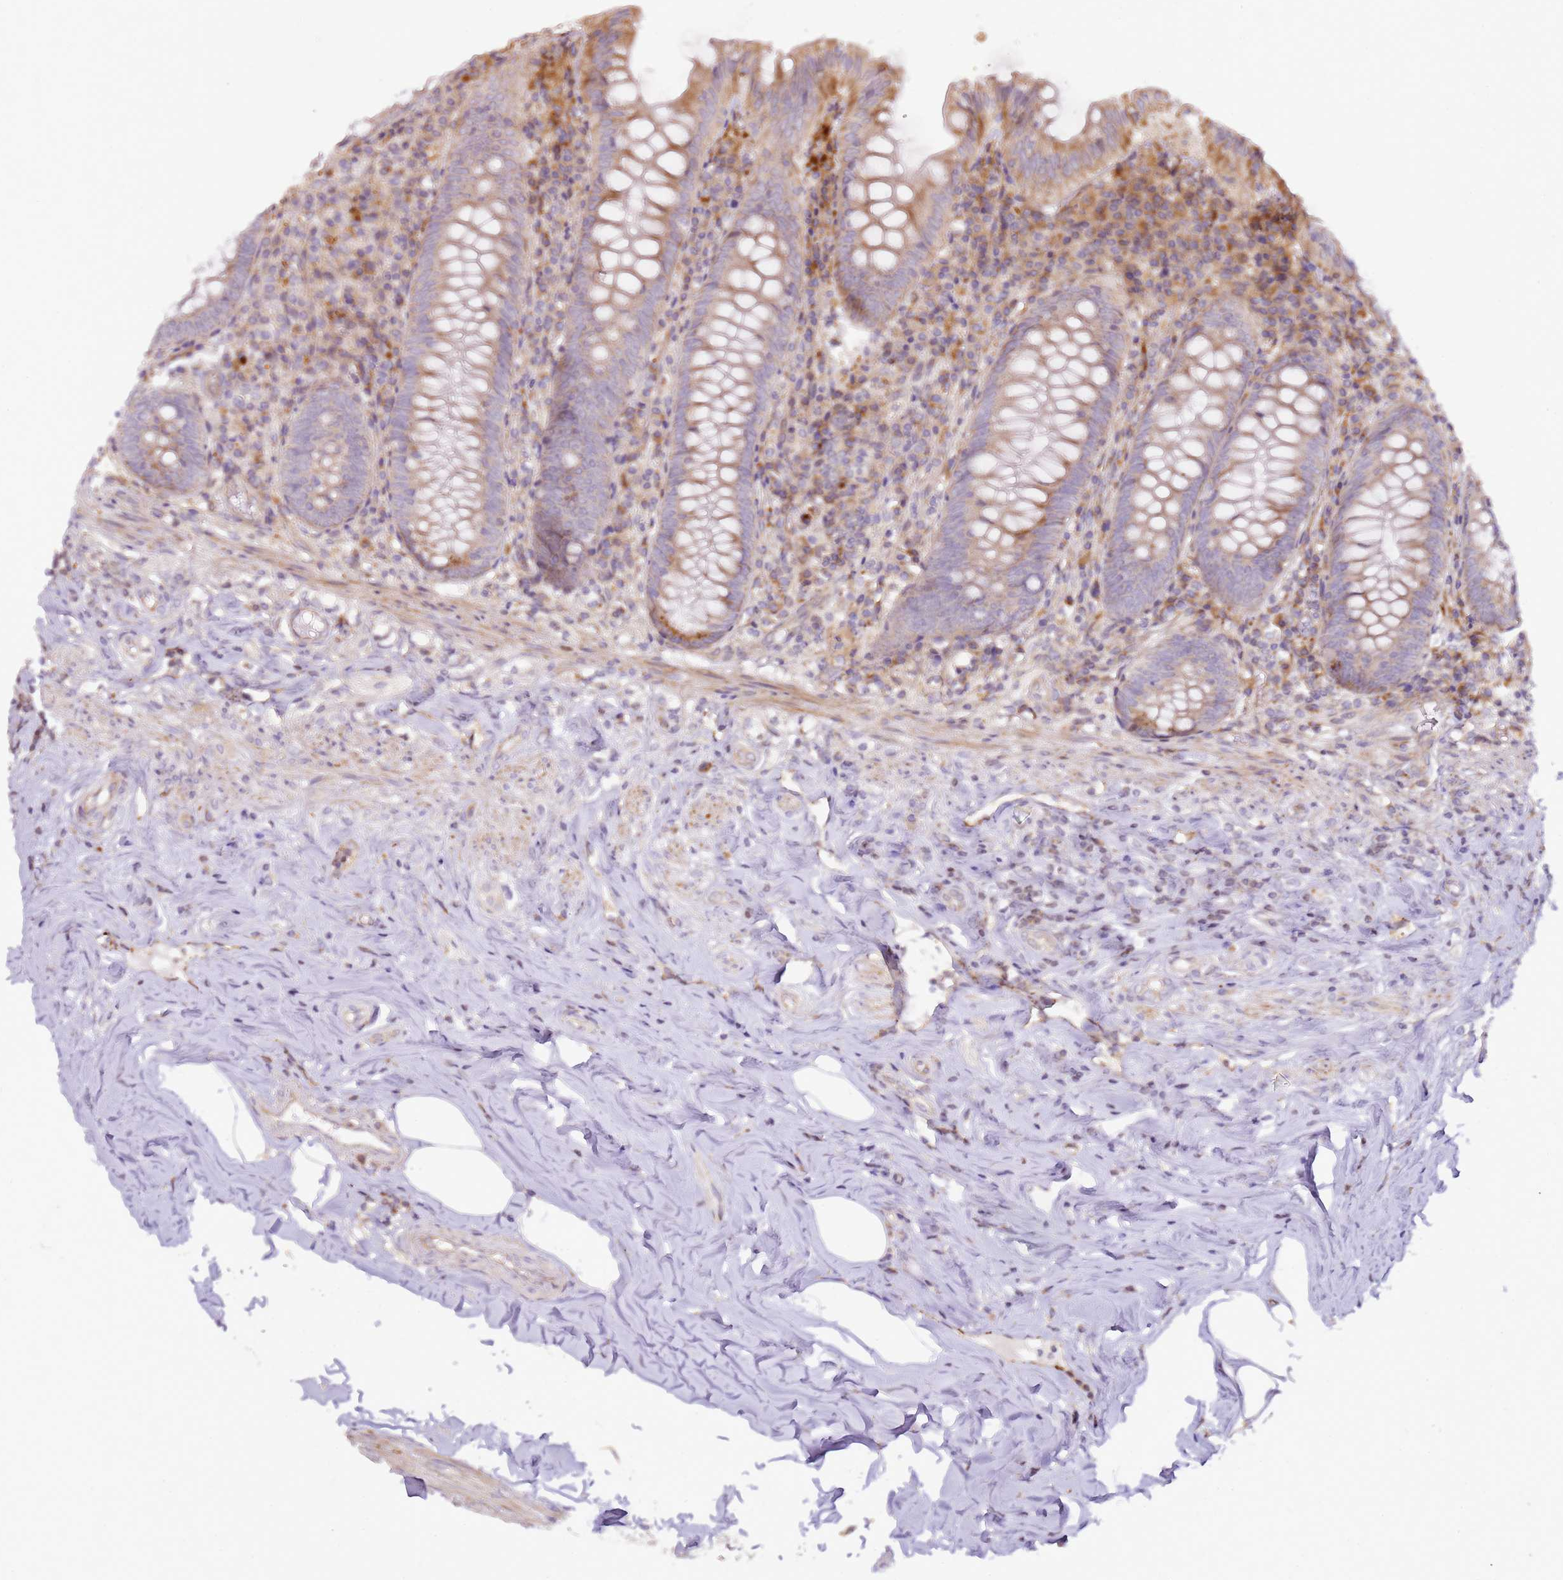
{"staining": {"intensity": "moderate", "quantity": "<25%", "location": "cytoplasmic/membranous"}, "tissue": "appendix", "cell_type": "Glandular cells", "image_type": "normal", "snomed": [{"axis": "morphology", "description": "Normal tissue, NOS"}, {"axis": "topography", "description": "Appendix"}], "caption": "Normal appendix reveals moderate cytoplasmic/membranous positivity in about <25% of glandular cells, visualized by immunohistochemistry.", "gene": "GRAP", "patient": {"sex": "female", "age": 54}}